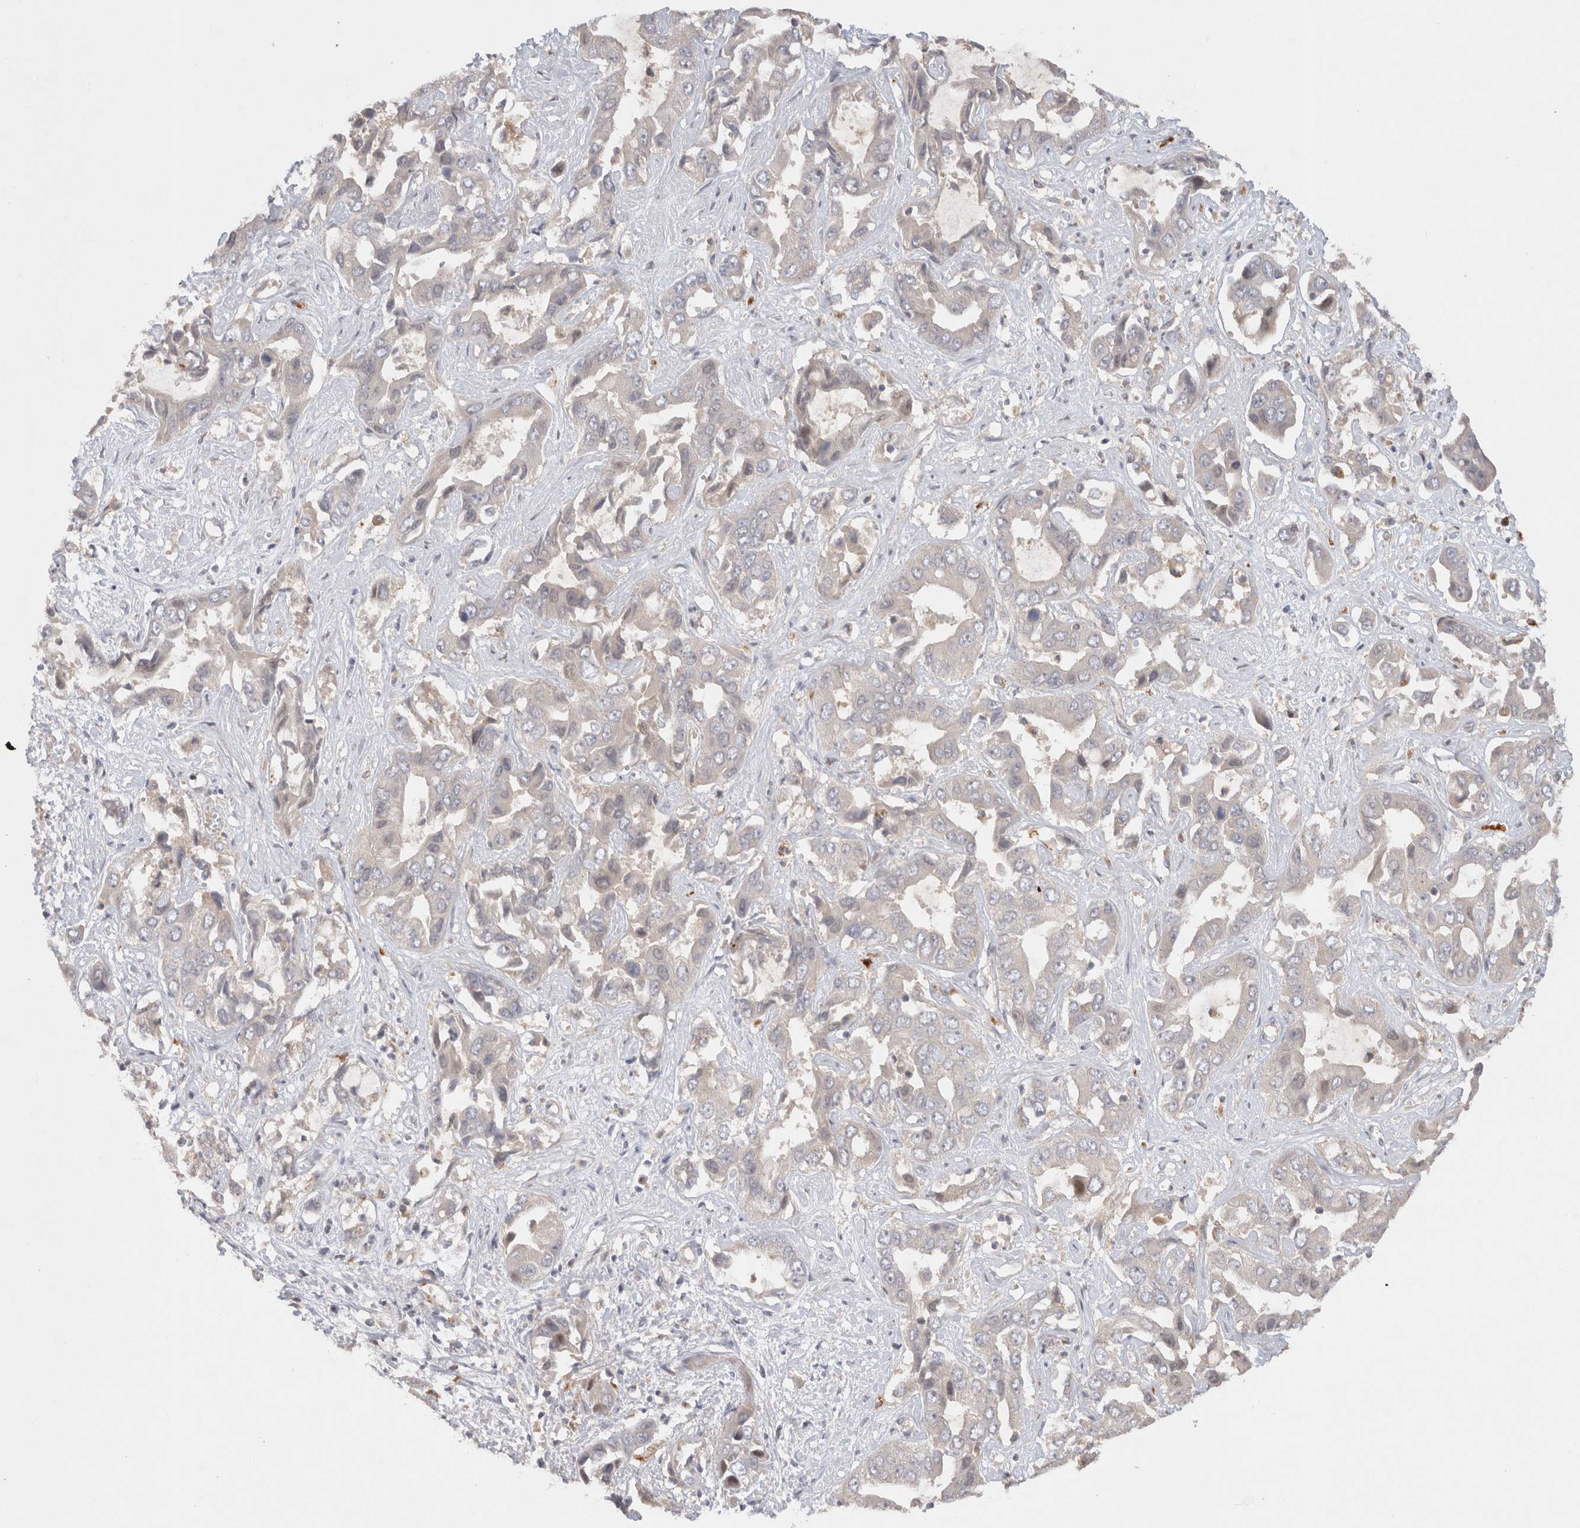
{"staining": {"intensity": "negative", "quantity": "none", "location": "none"}, "tissue": "liver cancer", "cell_type": "Tumor cells", "image_type": "cancer", "snomed": [{"axis": "morphology", "description": "Cholangiocarcinoma"}, {"axis": "topography", "description": "Liver"}], "caption": "Immunohistochemistry (IHC) of human liver cancer (cholangiocarcinoma) reveals no expression in tumor cells.", "gene": "HTT", "patient": {"sex": "female", "age": 52}}